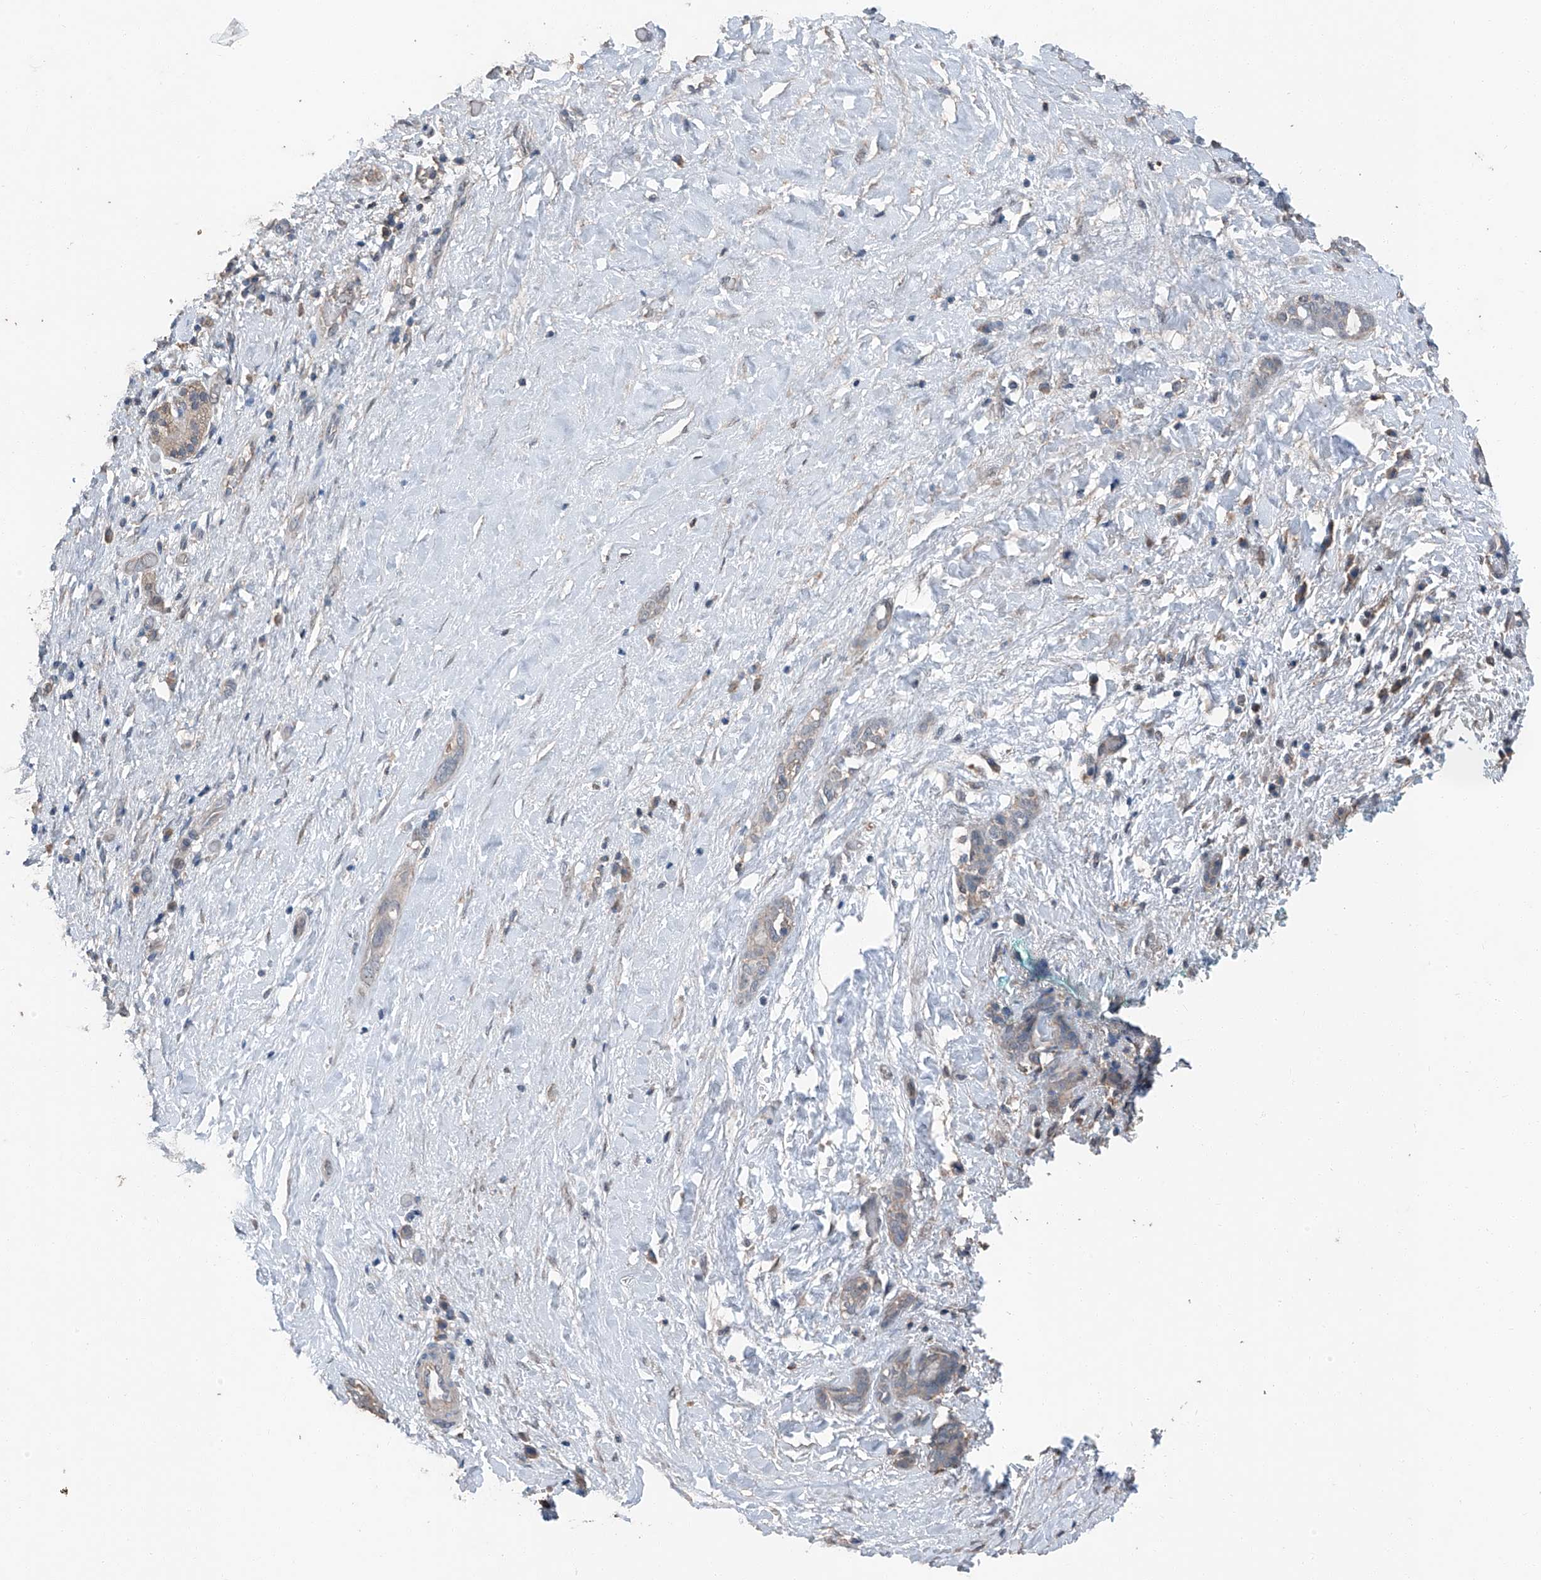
{"staining": {"intensity": "negative", "quantity": "none", "location": "none"}, "tissue": "pancreatic cancer", "cell_type": "Tumor cells", "image_type": "cancer", "snomed": [{"axis": "morphology", "description": "Normal tissue, NOS"}, {"axis": "morphology", "description": "Adenocarcinoma, NOS"}, {"axis": "topography", "description": "Pancreas"}, {"axis": "topography", "description": "Peripheral nerve tissue"}], "caption": "An IHC micrograph of pancreatic cancer (adenocarcinoma) is shown. There is no staining in tumor cells of pancreatic cancer (adenocarcinoma).", "gene": "MAMLD1", "patient": {"sex": "female", "age": 63}}